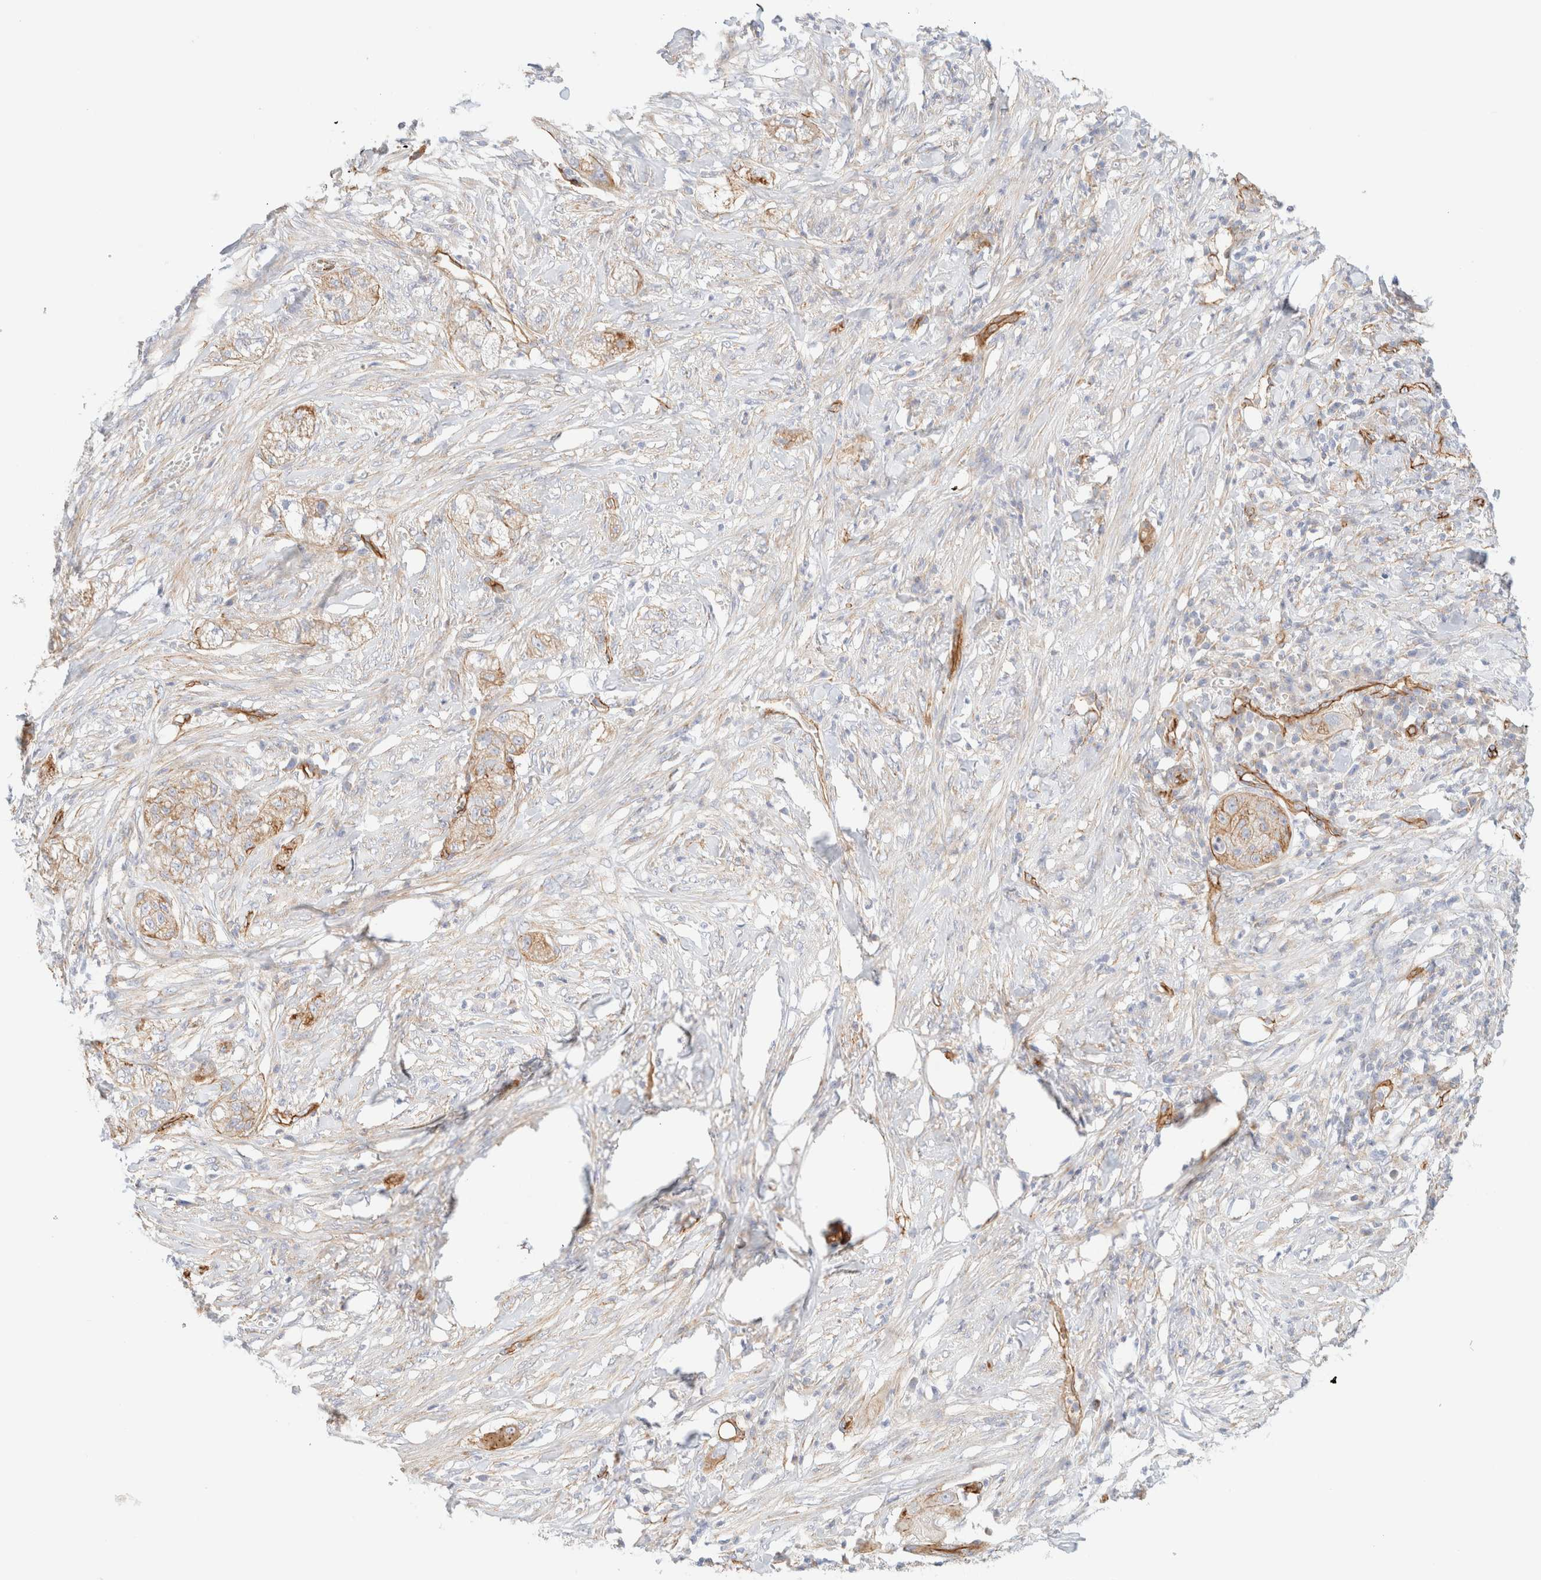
{"staining": {"intensity": "weak", "quantity": ">75%", "location": "cytoplasmic/membranous"}, "tissue": "pancreatic cancer", "cell_type": "Tumor cells", "image_type": "cancer", "snomed": [{"axis": "morphology", "description": "Adenocarcinoma, NOS"}, {"axis": "topography", "description": "Pancreas"}], "caption": "IHC of human adenocarcinoma (pancreatic) exhibits low levels of weak cytoplasmic/membranous positivity in about >75% of tumor cells.", "gene": "CYB5R4", "patient": {"sex": "female", "age": 78}}